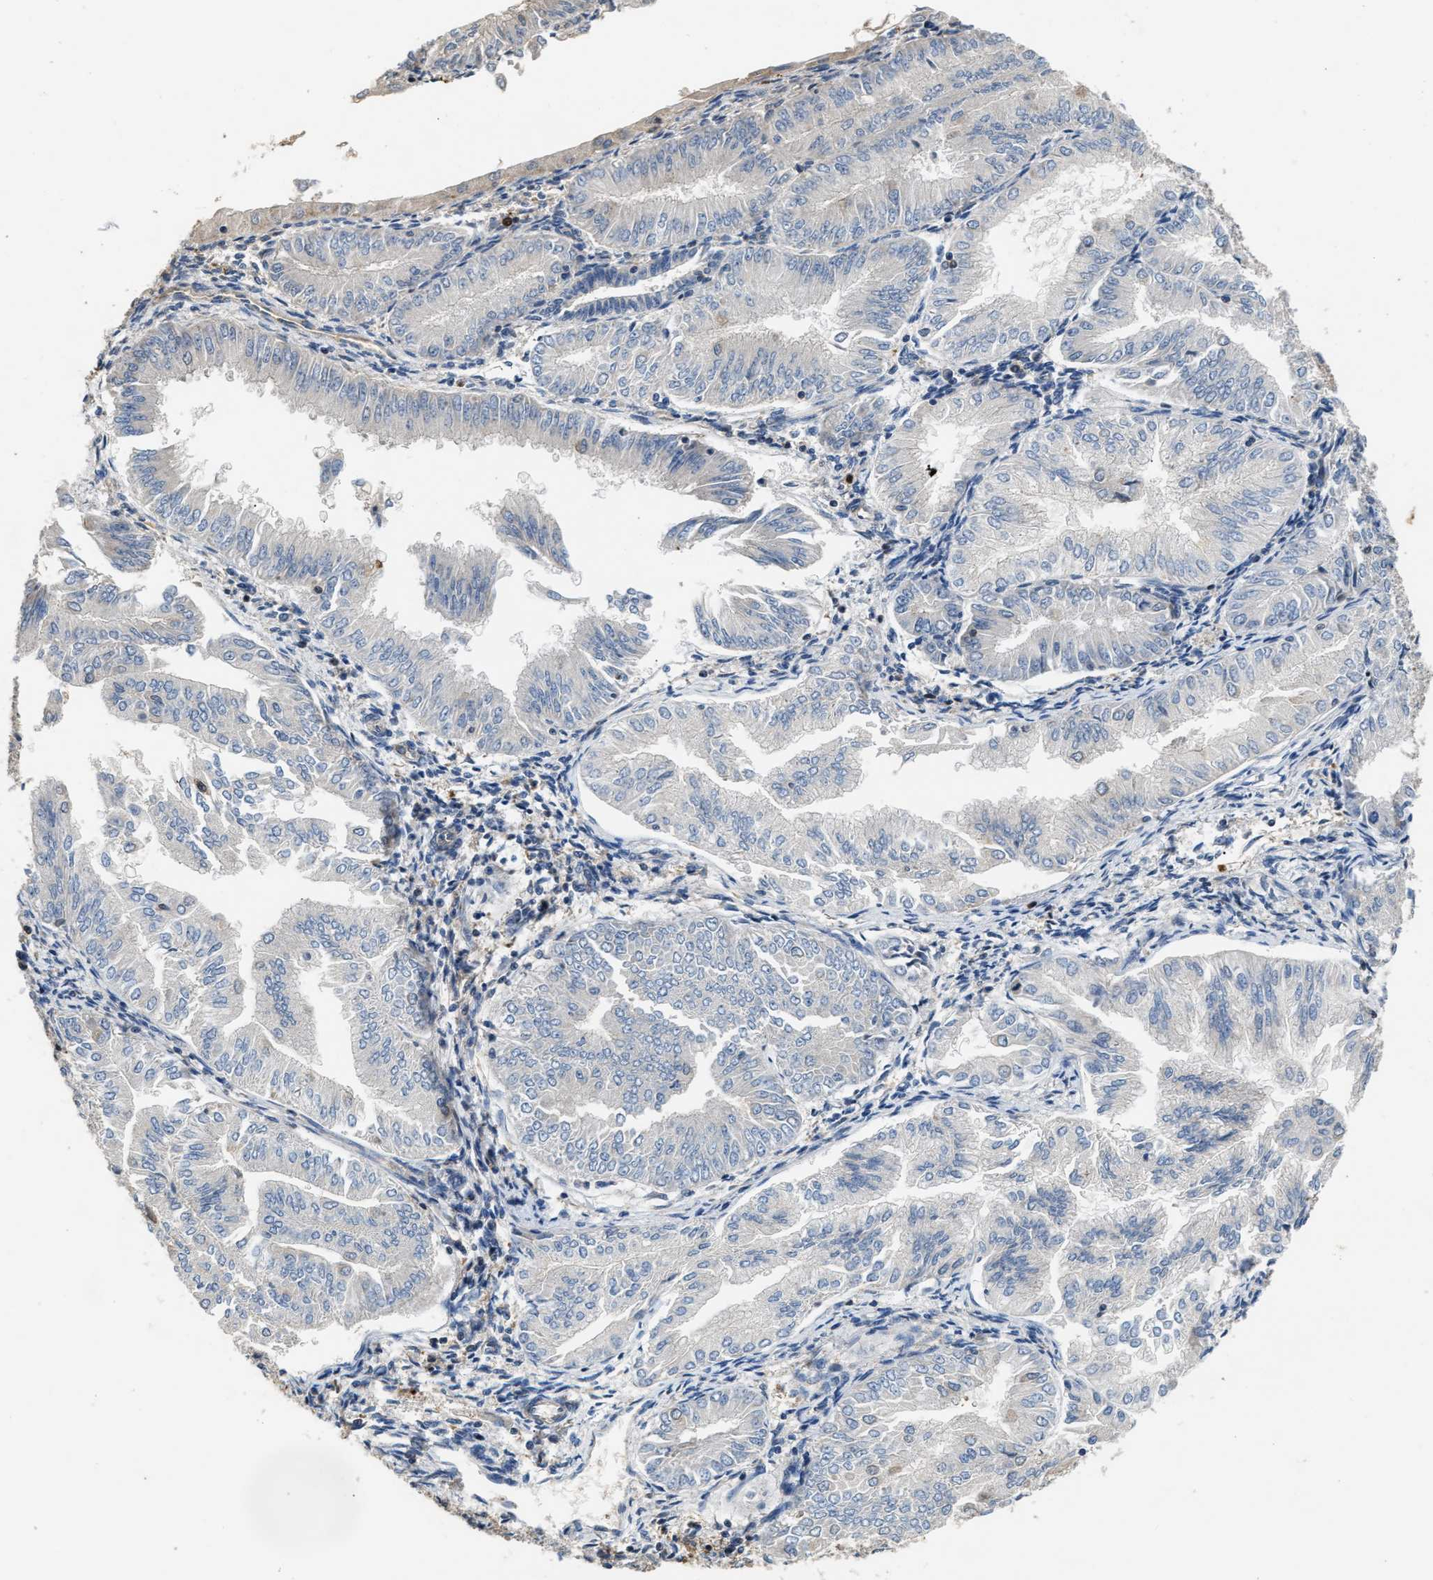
{"staining": {"intensity": "negative", "quantity": "none", "location": "none"}, "tissue": "endometrial cancer", "cell_type": "Tumor cells", "image_type": "cancer", "snomed": [{"axis": "morphology", "description": "Adenocarcinoma, NOS"}, {"axis": "topography", "description": "Endometrium"}], "caption": "This is an IHC image of adenocarcinoma (endometrial). There is no positivity in tumor cells.", "gene": "CHUK", "patient": {"sex": "female", "age": 53}}